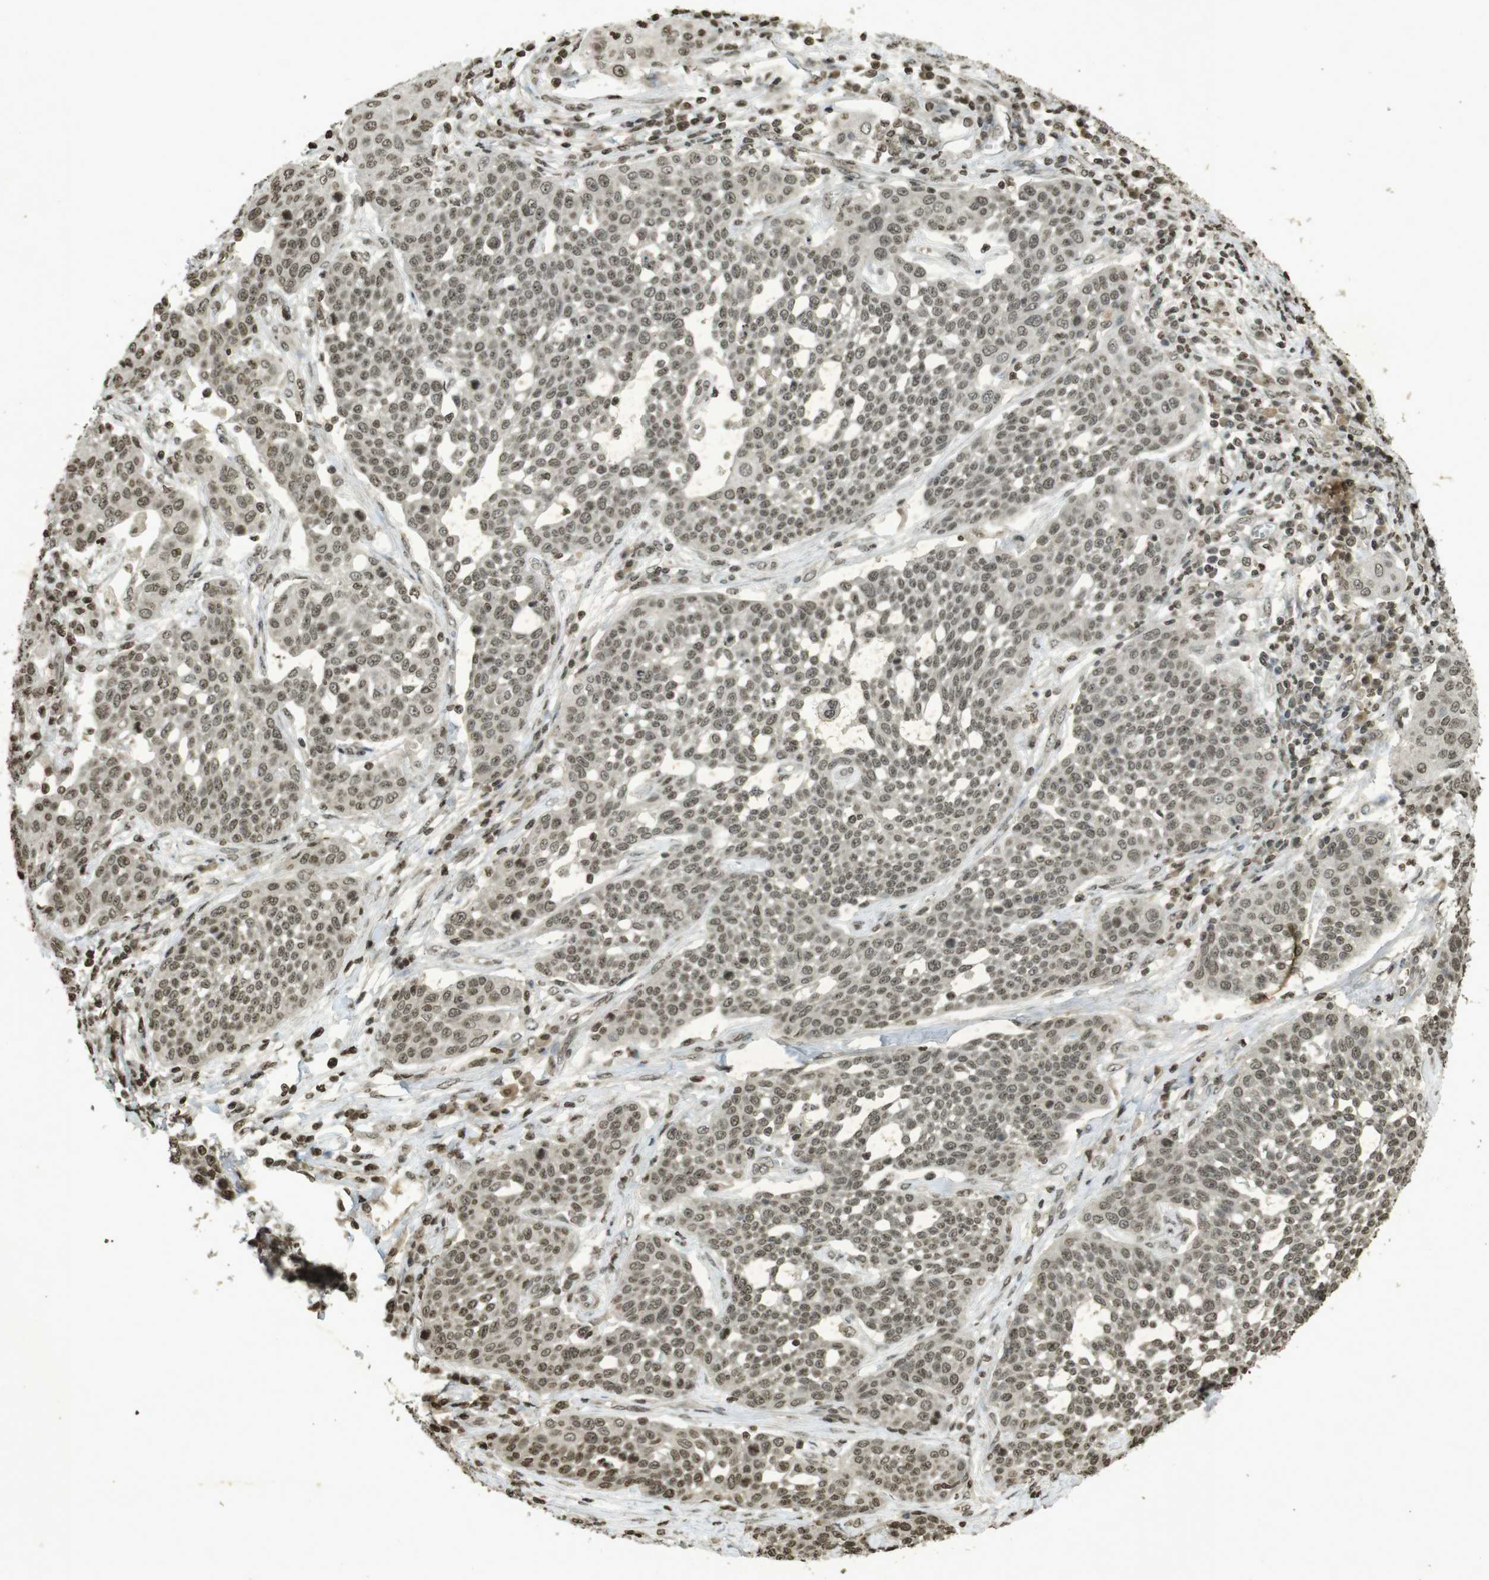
{"staining": {"intensity": "weak", "quantity": ">75%", "location": "nuclear"}, "tissue": "cervical cancer", "cell_type": "Tumor cells", "image_type": "cancer", "snomed": [{"axis": "morphology", "description": "Squamous cell carcinoma, NOS"}, {"axis": "topography", "description": "Cervix"}], "caption": "IHC of human squamous cell carcinoma (cervical) exhibits low levels of weak nuclear staining in about >75% of tumor cells. (brown staining indicates protein expression, while blue staining denotes nuclei).", "gene": "ORC4", "patient": {"sex": "female", "age": 34}}